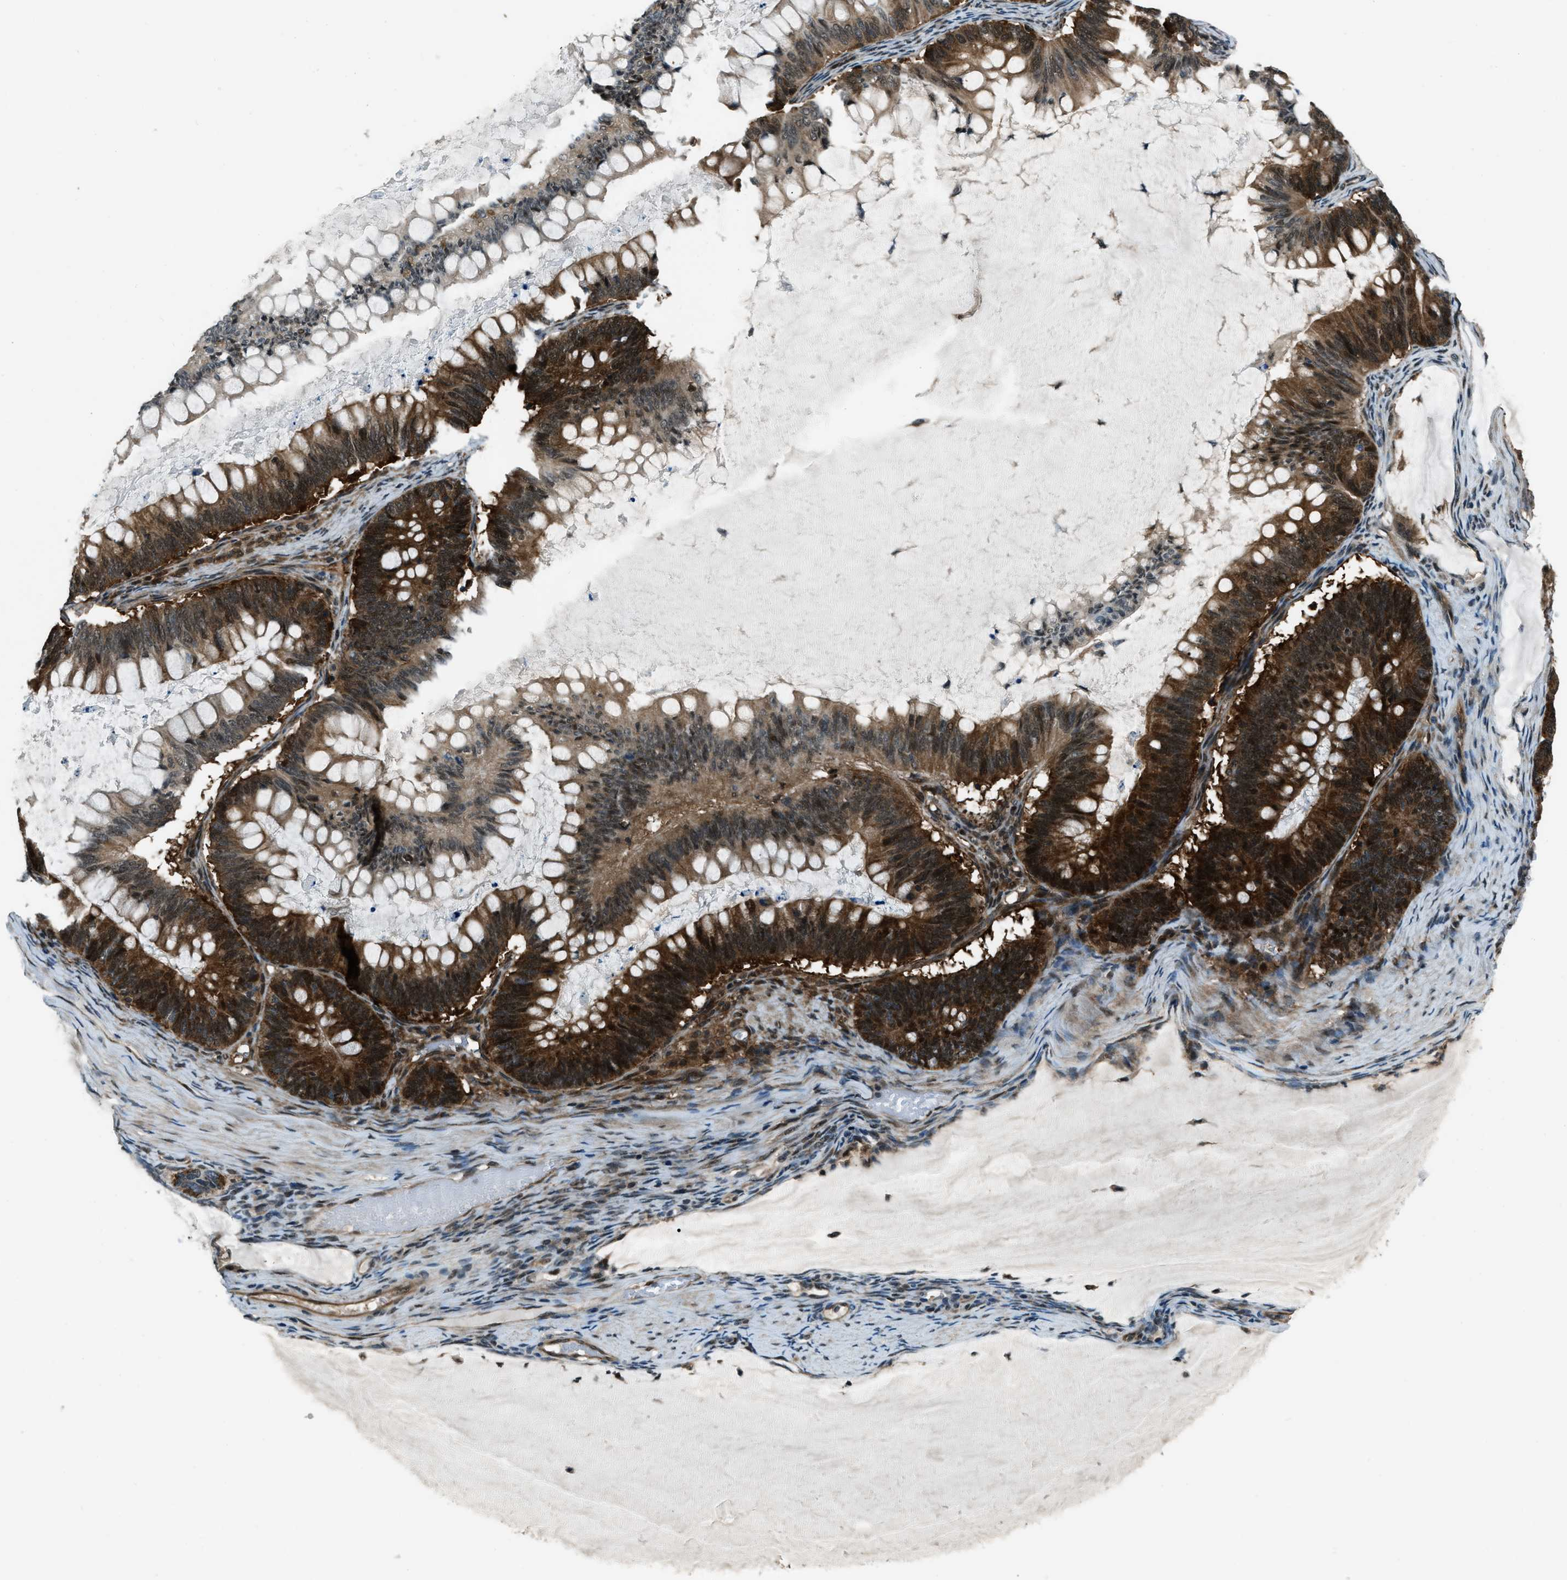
{"staining": {"intensity": "strong", "quantity": "25%-75%", "location": "cytoplasmic/membranous,nuclear"}, "tissue": "ovarian cancer", "cell_type": "Tumor cells", "image_type": "cancer", "snomed": [{"axis": "morphology", "description": "Cystadenocarcinoma, mucinous, NOS"}, {"axis": "topography", "description": "Ovary"}], "caption": "Protein positivity by IHC shows strong cytoplasmic/membranous and nuclear expression in approximately 25%-75% of tumor cells in ovarian mucinous cystadenocarcinoma.", "gene": "NUDCD3", "patient": {"sex": "female", "age": 61}}